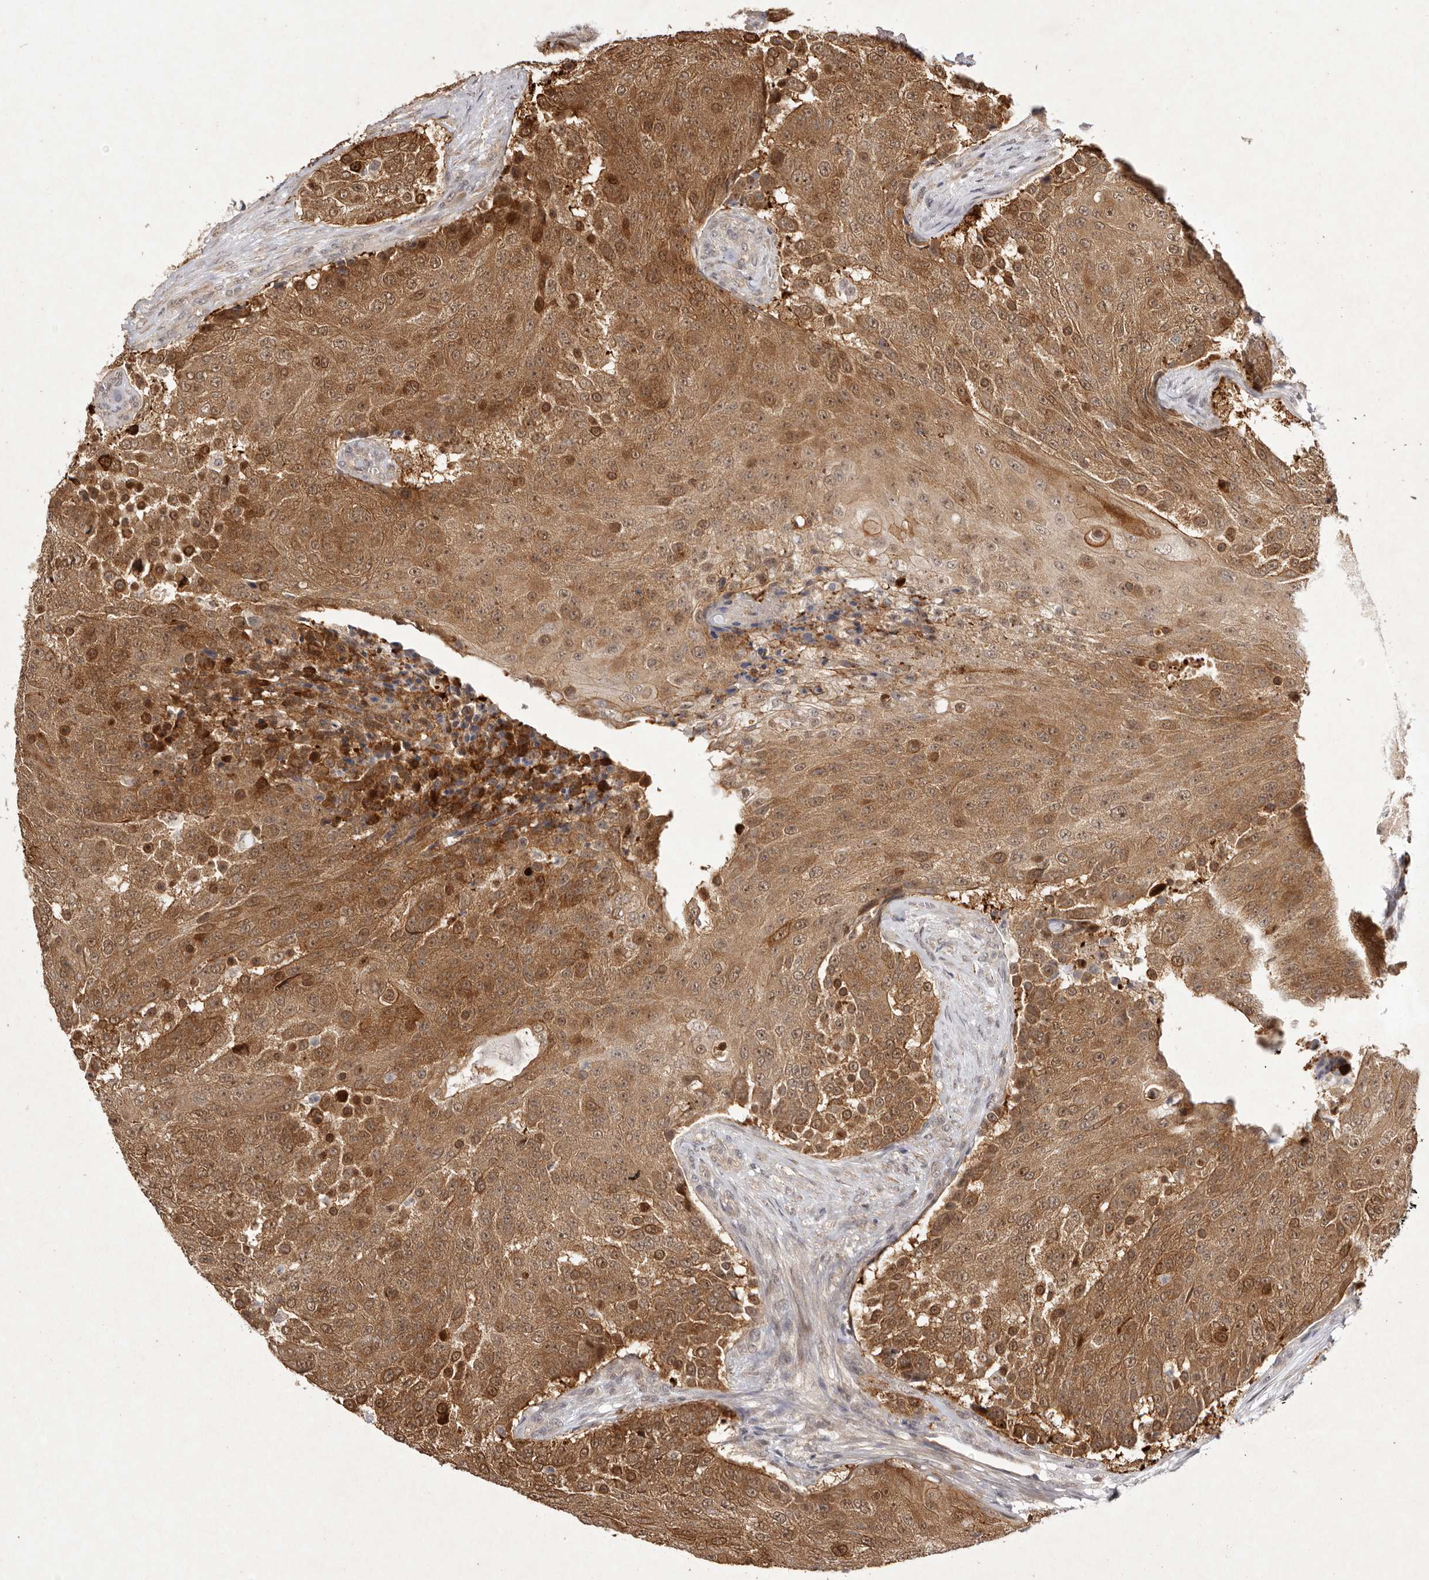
{"staining": {"intensity": "moderate", "quantity": ">75%", "location": "cytoplasmic/membranous,nuclear"}, "tissue": "urothelial cancer", "cell_type": "Tumor cells", "image_type": "cancer", "snomed": [{"axis": "morphology", "description": "Urothelial carcinoma, High grade"}, {"axis": "topography", "description": "Urinary bladder"}], "caption": "High-power microscopy captured an IHC image of urothelial carcinoma (high-grade), revealing moderate cytoplasmic/membranous and nuclear positivity in approximately >75% of tumor cells.", "gene": "BUD31", "patient": {"sex": "female", "age": 63}}